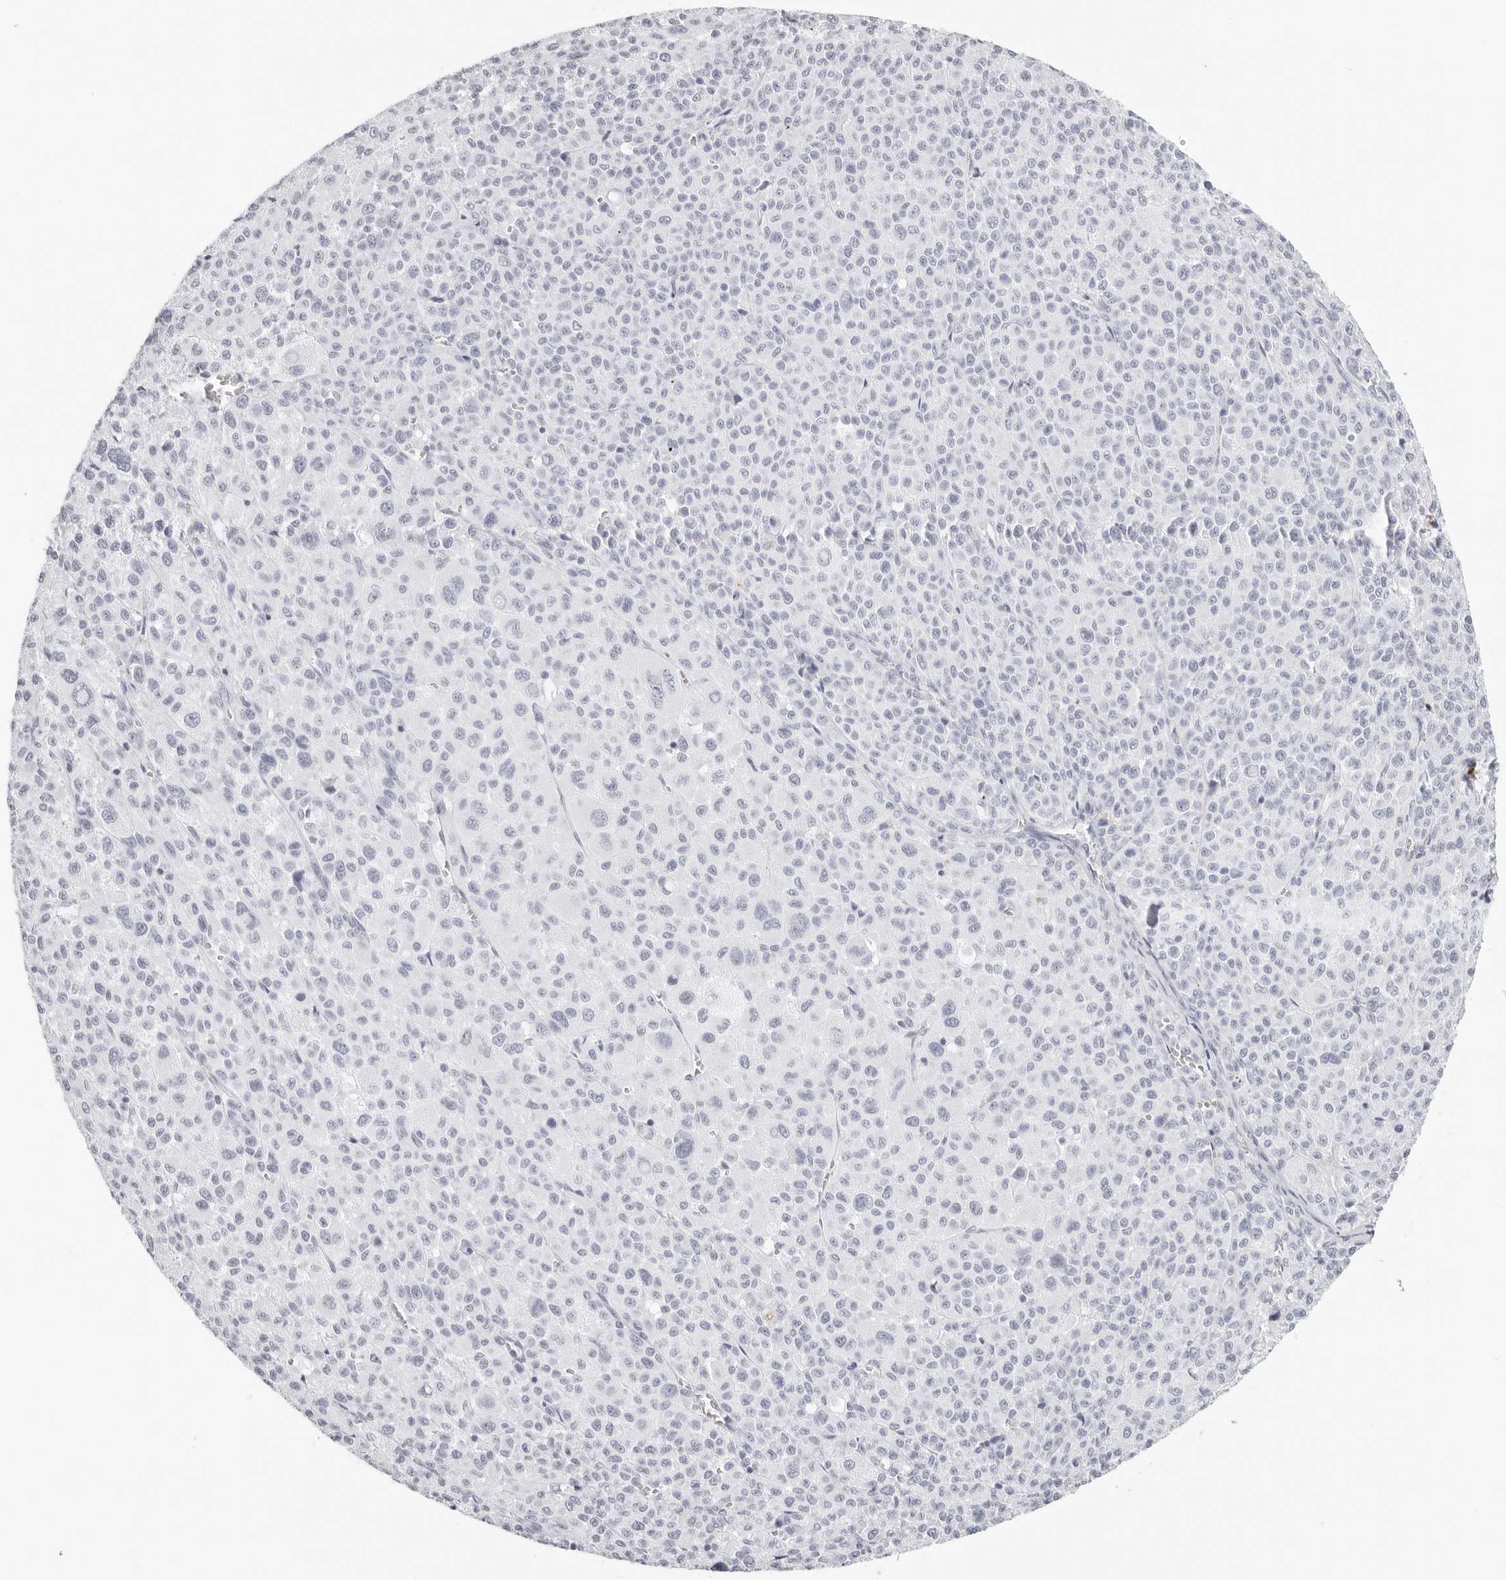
{"staining": {"intensity": "negative", "quantity": "none", "location": "none"}, "tissue": "melanoma", "cell_type": "Tumor cells", "image_type": "cancer", "snomed": [{"axis": "morphology", "description": "Malignant melanoma, Metastatic site"}, {"axis": "topography", "description": "Skin"}], "caption": "Protein analysis of malignant melanoma (metastatic site) reveals no significant positivity in tumor cells. The staining is performed using DAB brown chromogen with nuclei counter-stained in using hematoxylin.", "gene": "AGMAT", "patient": {"sex": "female", "age": 74}}